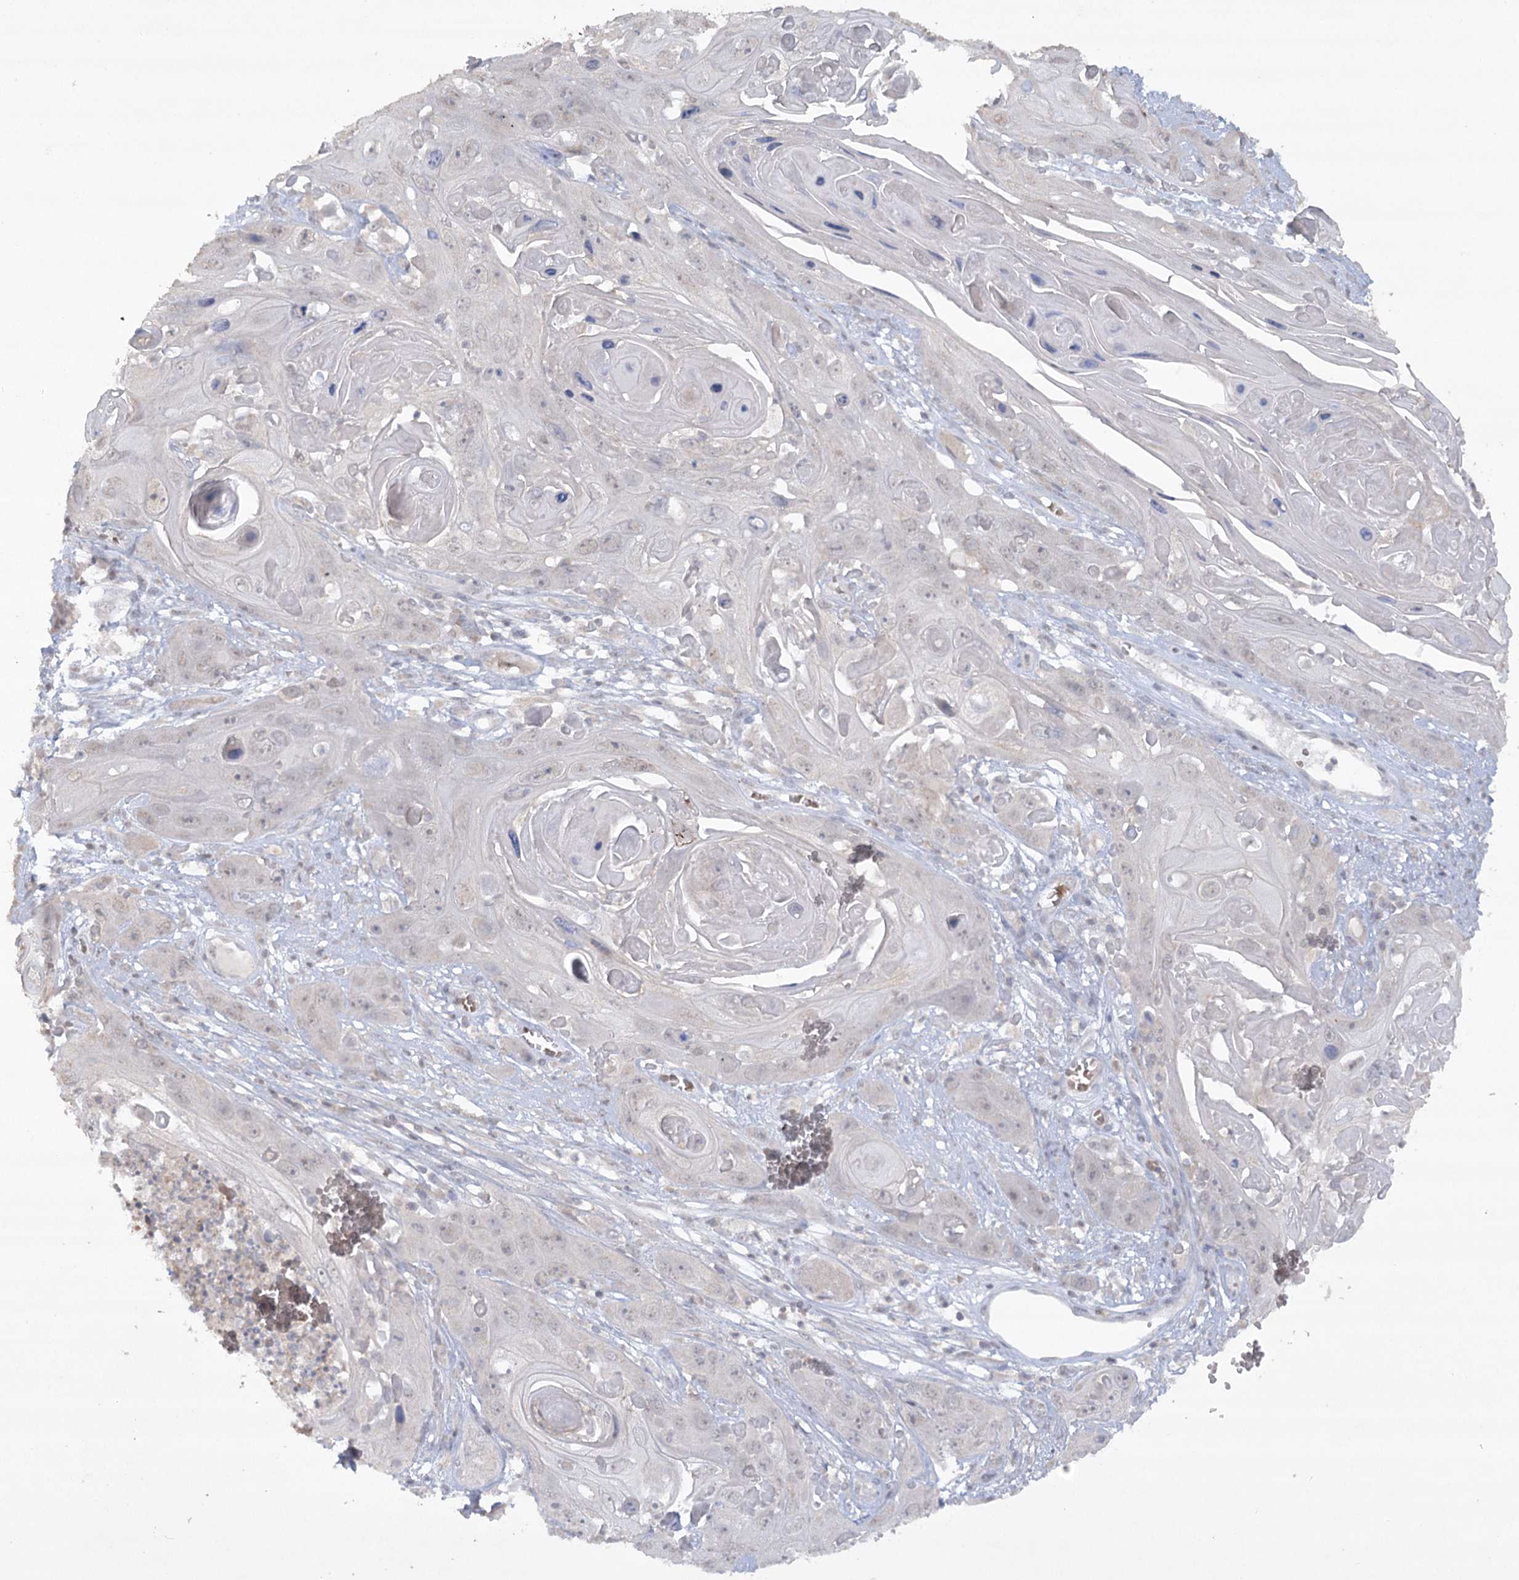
{"staining": {"intensity": "negative", "quantity": "none", "location": "none"}, "tissue": "skin cancer", "cell_type": "Tumor cells", "image_type": "cancer", "snomed": [{"axis": "morphology", "description": "Squamous cell carcinoma, NOS"}, {"axis": "topography", "description": "Skin"}], "caption": "A high-resolution image shows immunohistochemistry (IHC) staining of skin squamous cell carcinoma, which displays no significant positivity in tumor cells.", "gene": "TRAF3IP1", "patient": {"sex": "male", "age": 55}}